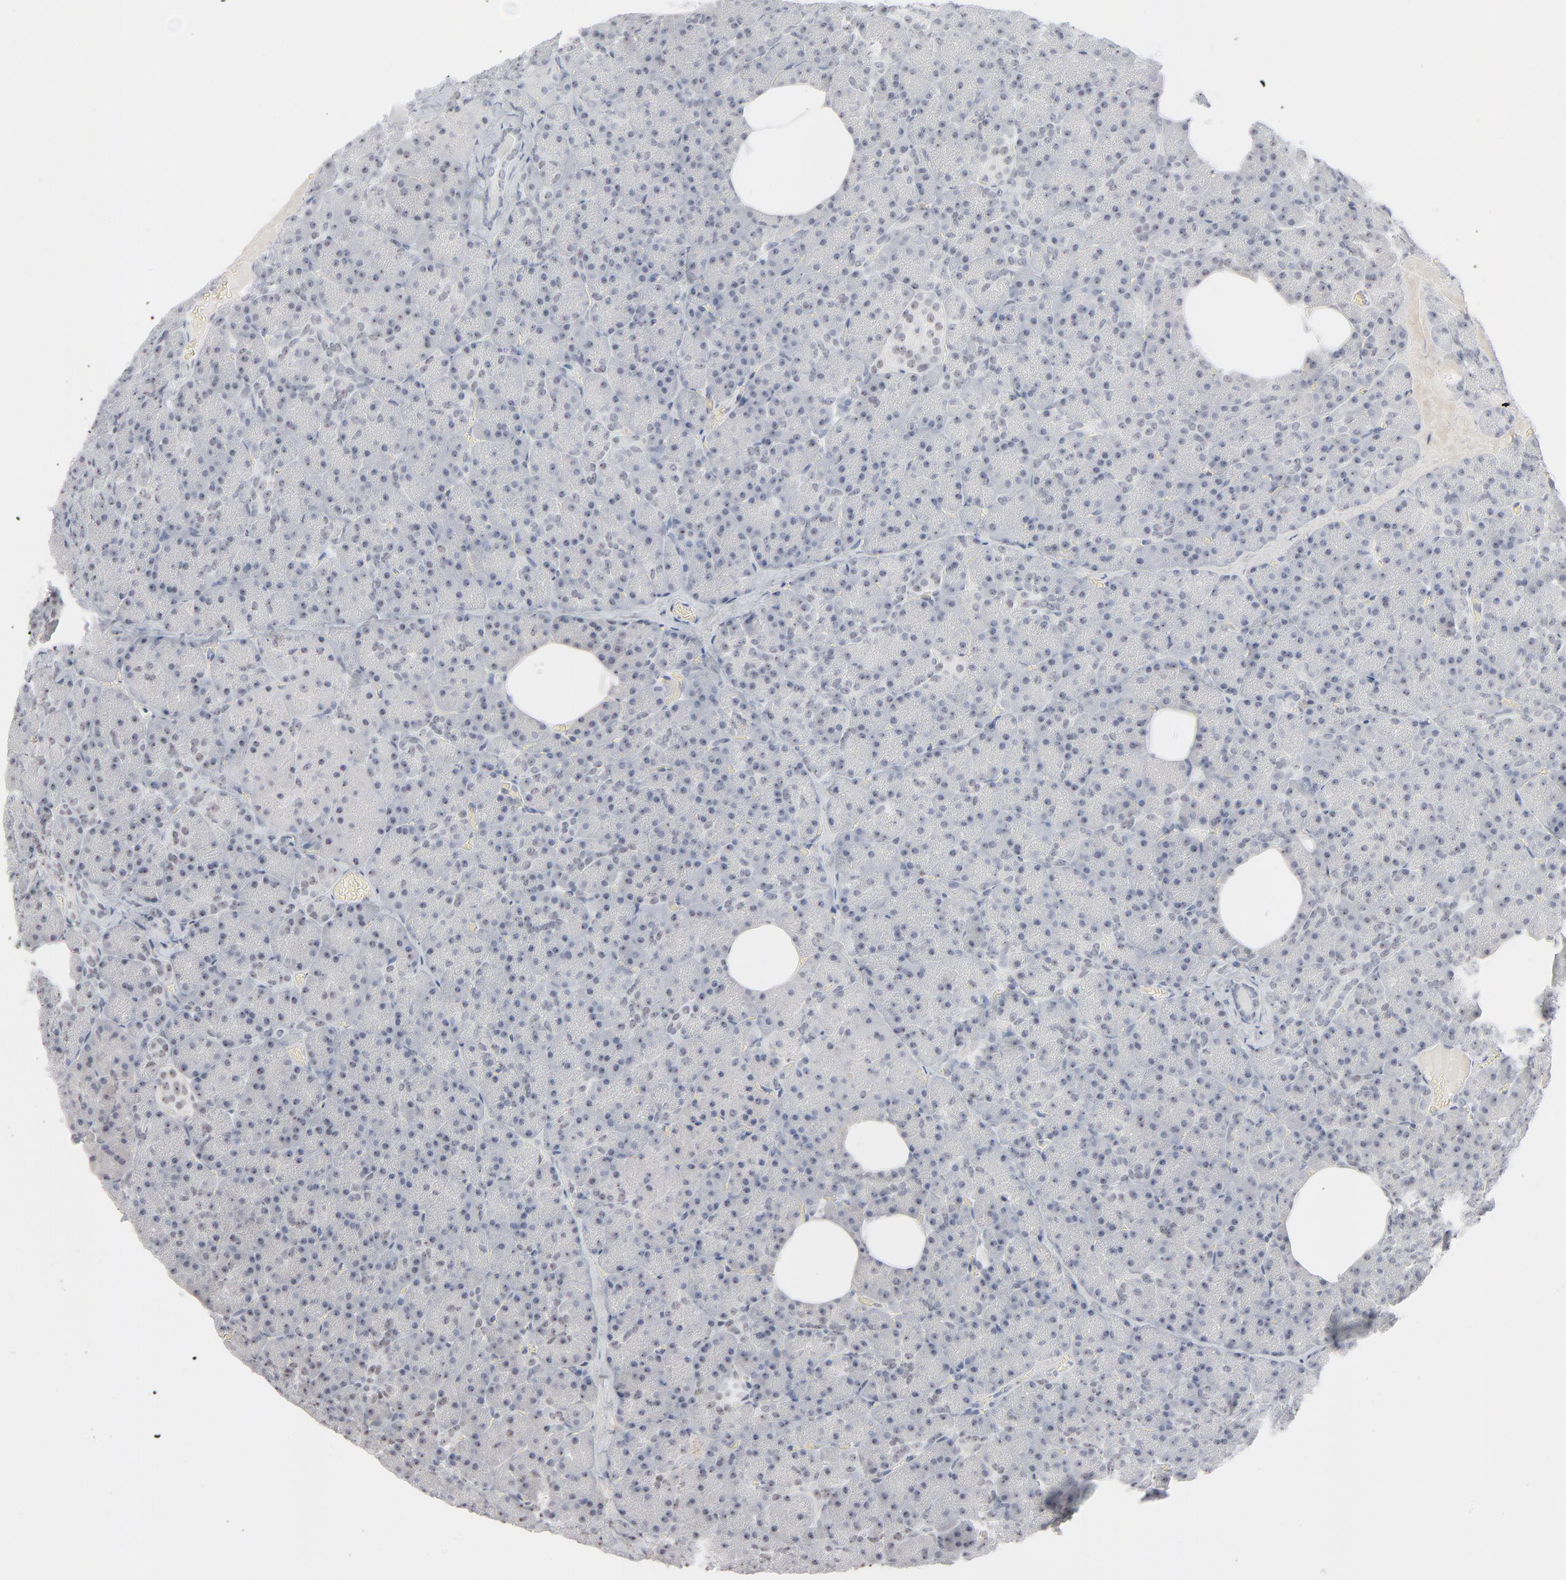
{"staining": {"intensity": "moderate", "quantity": ">75%", "location": "nuclear"}, "tissue": "pancreas", "cell_type": "Exocrine glandular cells", "image_type": "normal", "snomed": [{"axis": "morphology", "description": "Normal tissue, NOS"}, {"axis": "topography", "description": "Pancreas"}], "caption": "Protein staining of unremarkable pancreas reveals moderate nuclear positivity in about >75% of exocrine glandular cells.", "gene": "MPHOSPH6", "patient": {"sex": "female", "age": 35}}